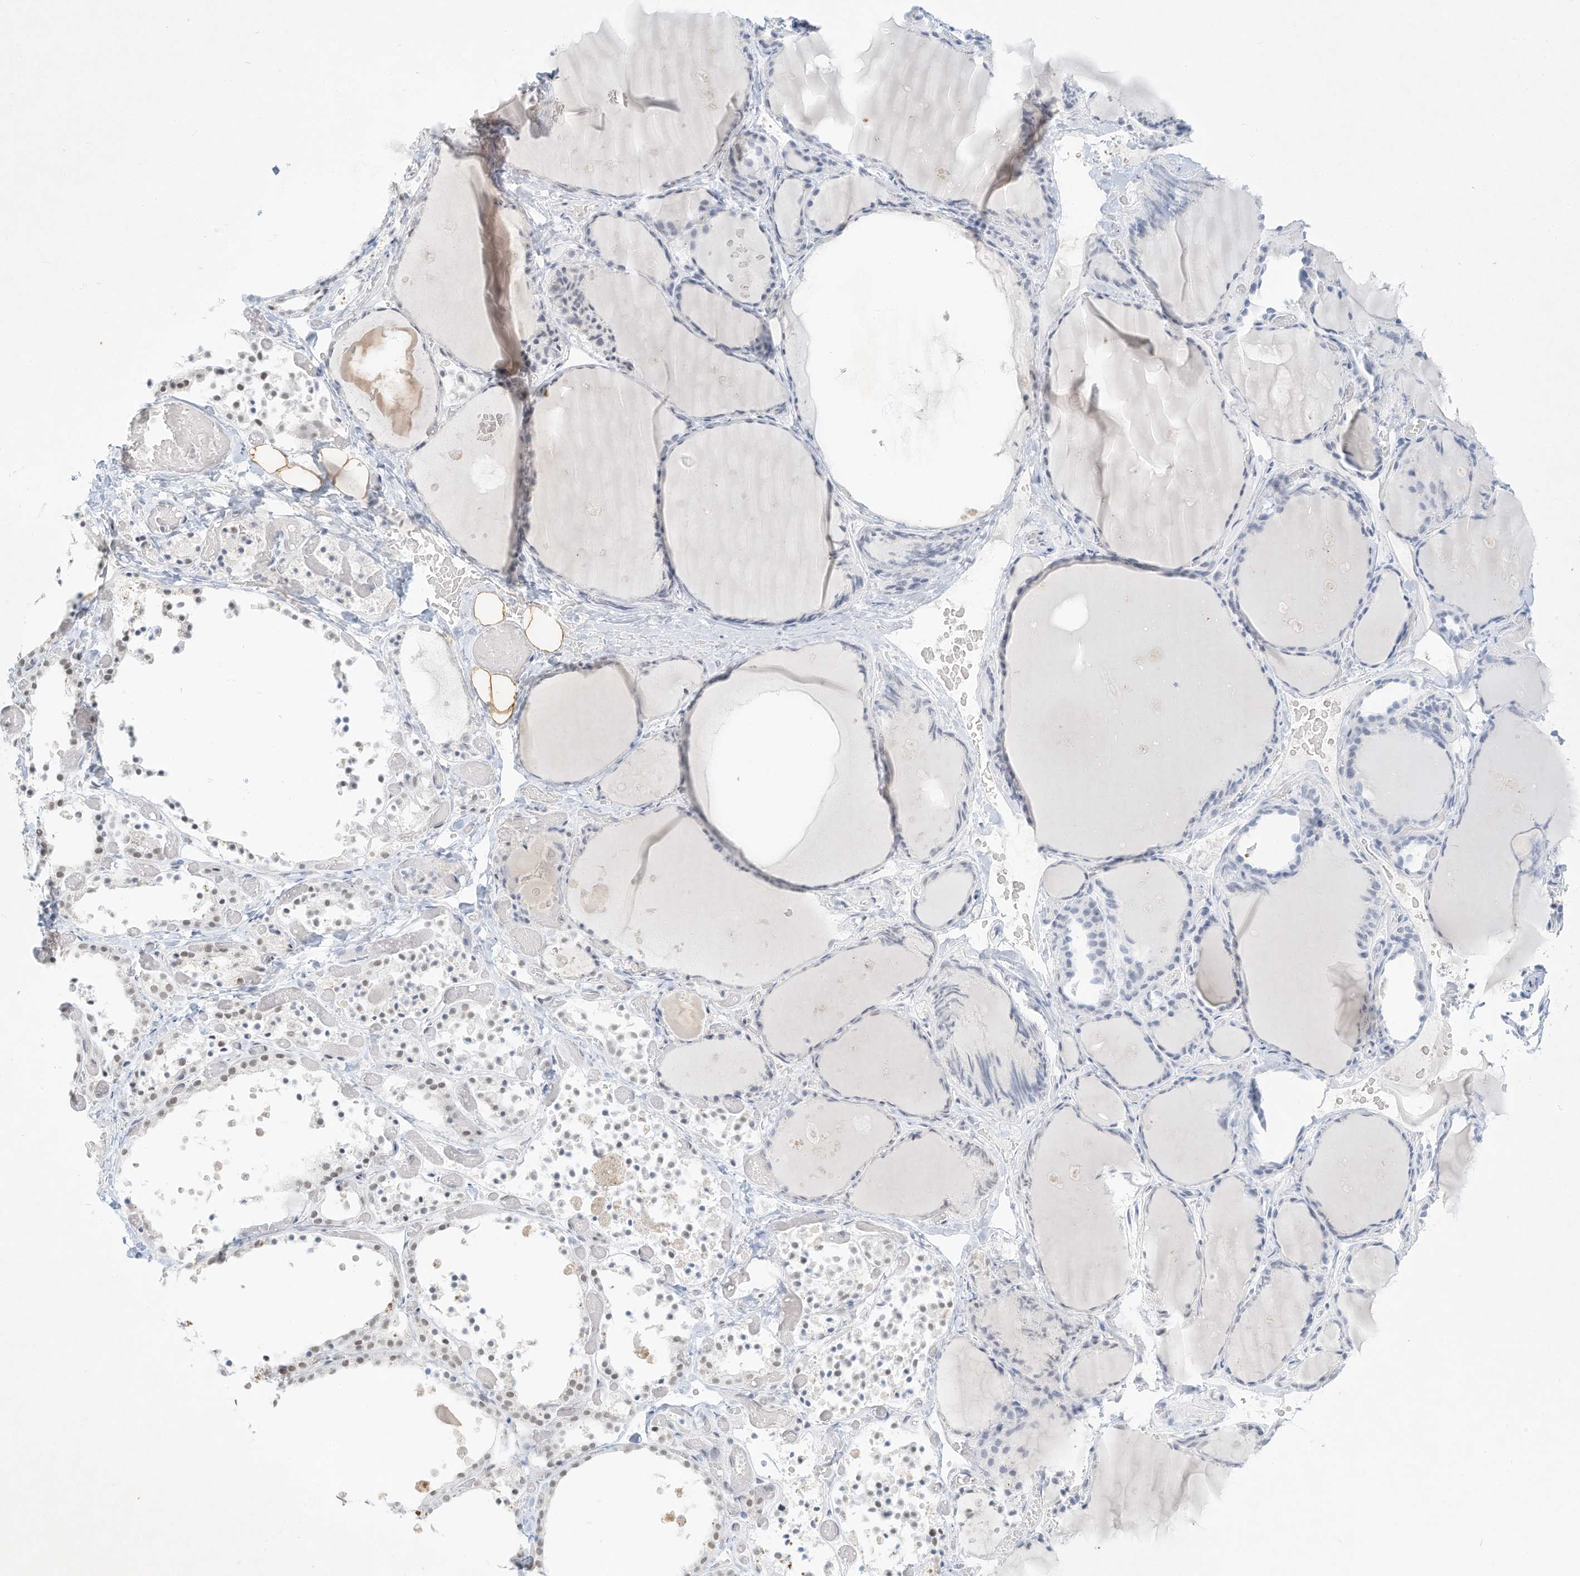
{"staining": {"intensity": "weak", "quantity": "25%-75%", "location": "nuclear"}, "tissue": "thyroid gland", "cell_type": "Glandular cells", "image_type": "normal", "snomed": [{"axis": "morphology", "description": "Normal tissue, NOS"}, {"axis": "topography", "description": "Thyroid gland"}], "caption": "This histopathology image exhibits unremarkable thyroid gland stained with IHC to label a protein in brown. The nuclear of glandular cells show weak positivity for the protein. Nuclei are counter-stained blue.", "gene": "PGC", "patient": {"sex": "female", "age": 44}}